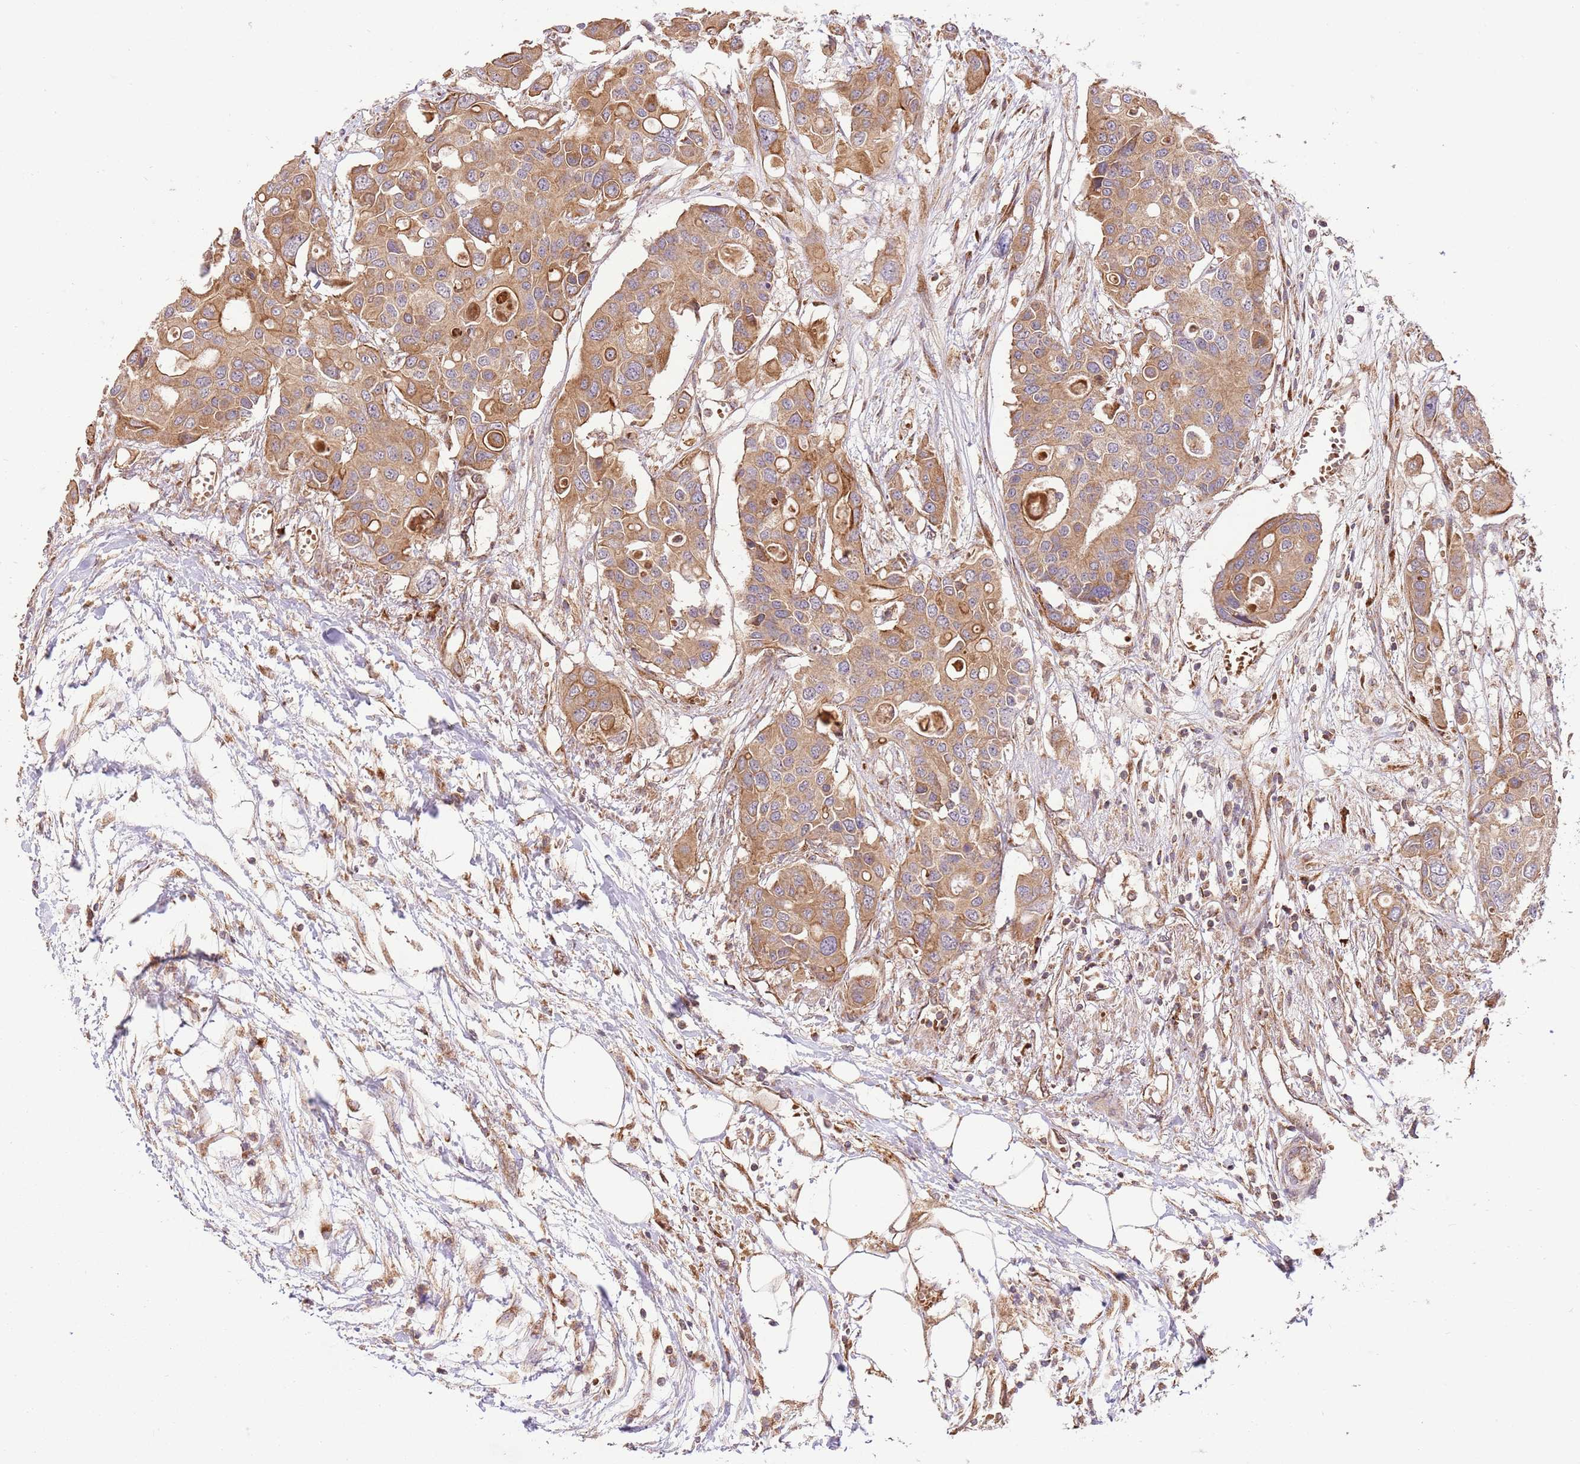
{"staining": {"intensity": "moderate", "quantity": ">75%", "location": "cytoplasmic/membranous"}, "tissue": "colorectal cancer", "cell_type": "Tumor cells", "image_type": "cancer", "snomed": [{"axis": "morphology", "description": "Adenocarcinoma, NOS"}, {"axis": "topography", "description": "Colon"}], "caption": "Tumor cells demonstrate moderate cytoplasmic/membranous expression in about >75% of cells in colorectal adenocarcinoma.", "gene": "SPATA2L", "patient": {"sex": "male", "age": 77}}